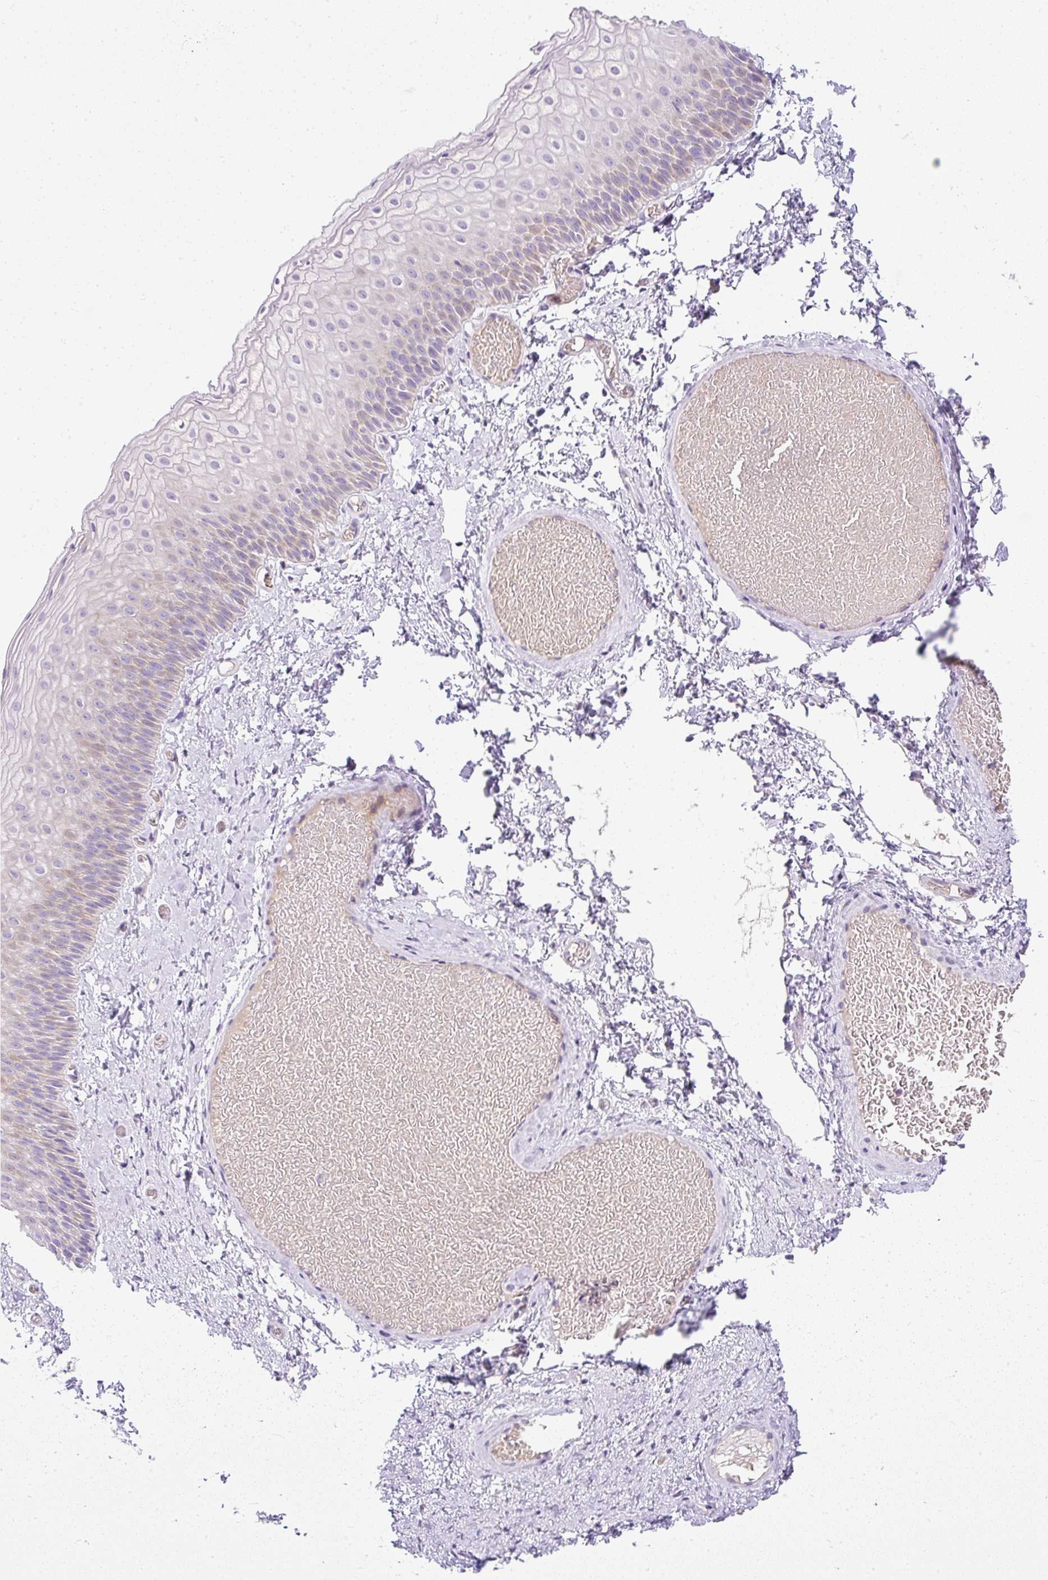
{"staining": {"intensity": "moderate", "quantity": "25%-75%", "location": "cytoplasmic/membranous"}, "tissue": "skin", "cell_type": "Epidermal cells", "image_type": "normal", "snomed": [{"axis": "morphology", "description": "Normal tissue, NOS"}, {"axis": "topography", "description": "Anal"}], "caption": "Protein analysis of benign skin demonstrates moderate cytoplasmic/membranous expression in about 25%-75% of epidermal cells.", "gene": "DTX4", "patient": {"sex": "female", "age": 40}}